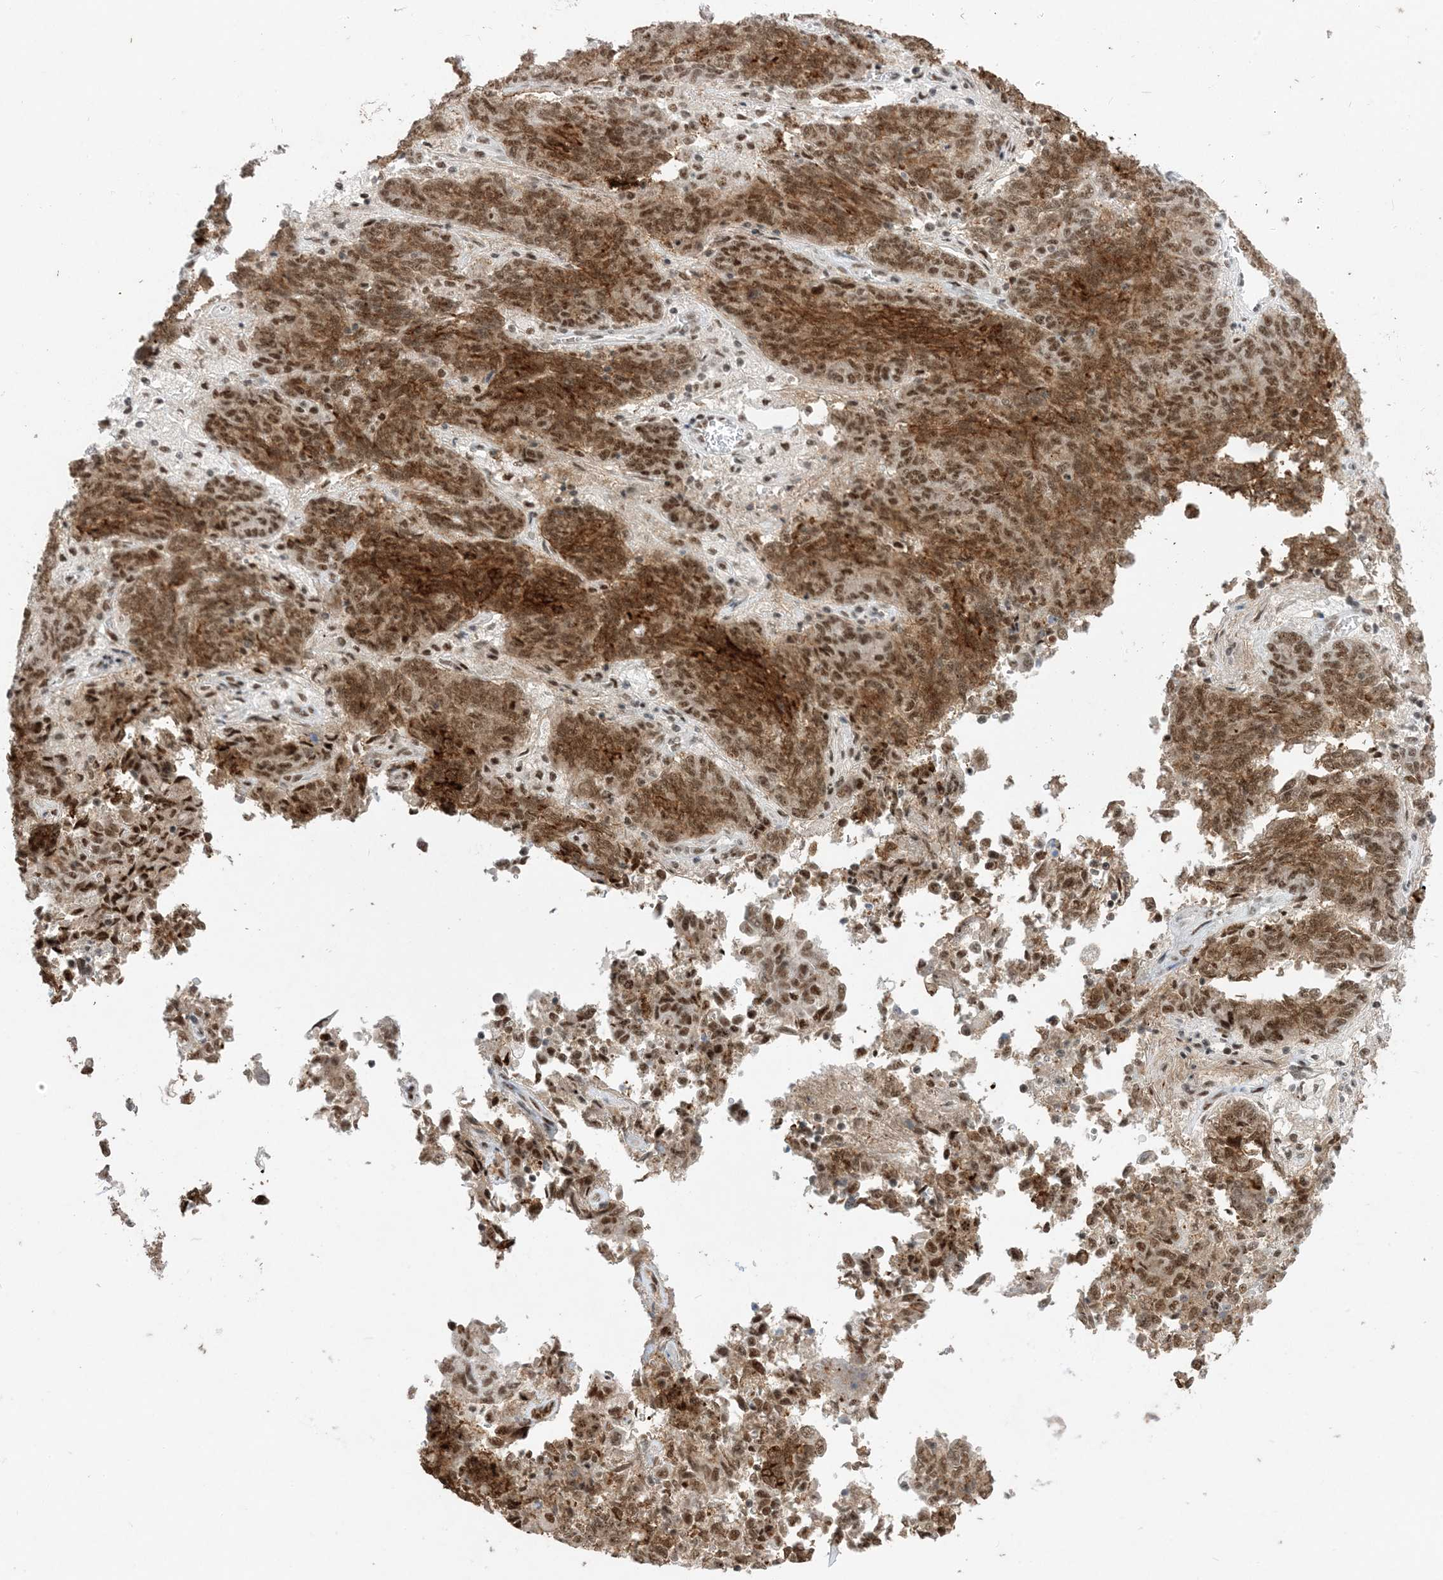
{"staining": {"intensity": "strong", "quantity": ">75%", "location": "cytoplasmic/membranous,nuclear"}, "tissue": "endometrial cancer", "cell_type": "Tumor cells", "image_type": "cancer", "snomed": [{"axis": "morphology", "description": "Adenocarcinoma, NOS"}, {"axis": "topography", "description": "Endometrium"}], "caption": "DAB (3,3'-diaminobenzidine) immunohistochemical staining of endometrial cancer demonstrates strong cytoplasmic/membranous and nuclear protein staining in about >75% of tumor cells.", "gene": "SF3A3", "patient": {"sex": "female", "age": 80}}